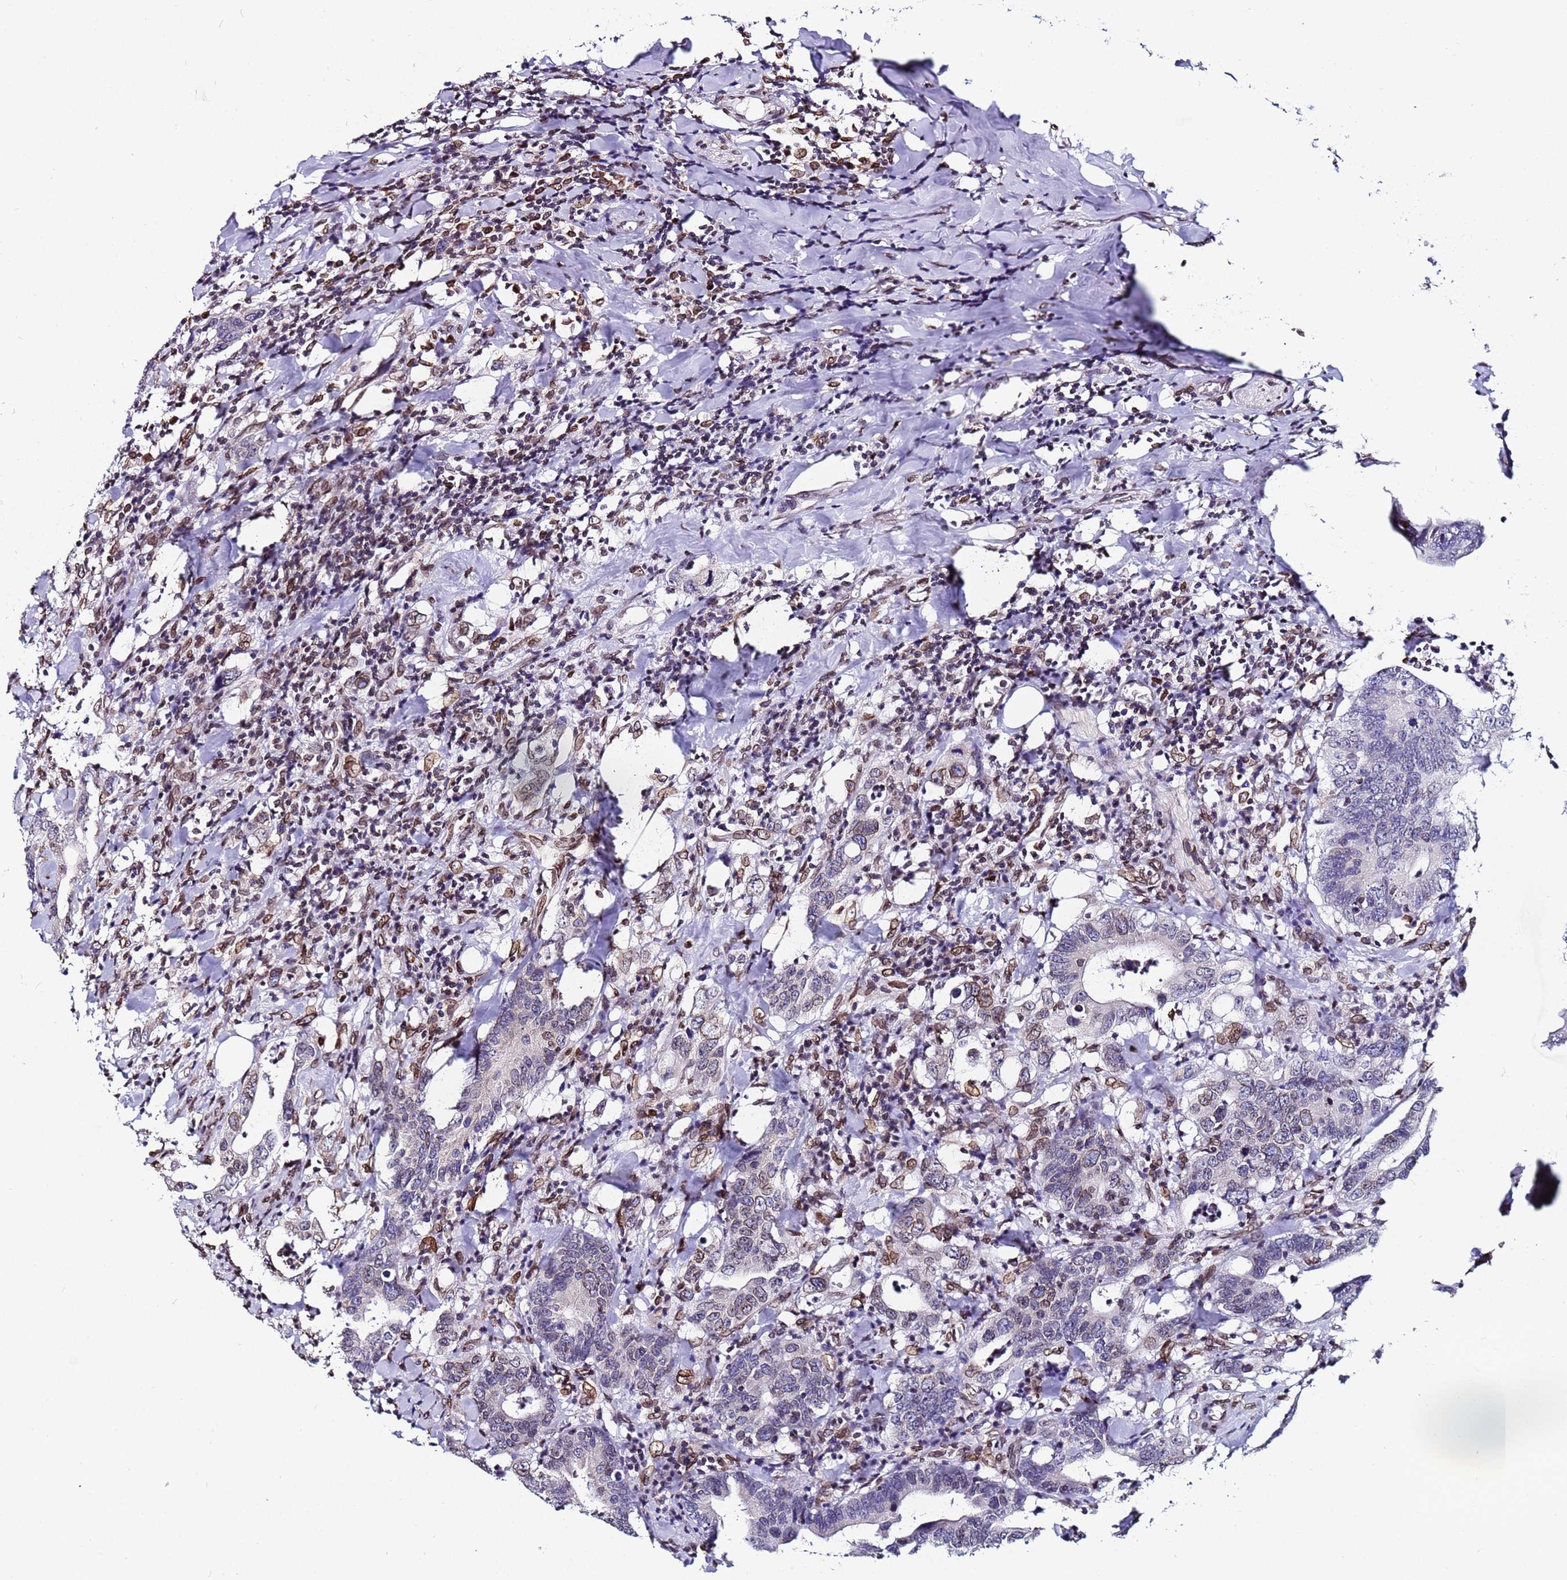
{"staining": {"intensity": "moderate", "quantity": "<25%", "location": "nuclear"}, "tissue": "colorectal cancer", "cell_type": "Tumor cells", "image_type": "cancer", "snomed": [{"axis": "morphology", "description": "Adenocarcinoma, NOS"}, {"axis": "topography", "description": "Colon"}], "caption": "Colorectal cancer stained with a brown dye shows moderate nuclear positive positivity in about <25% of tumor cells.", "gene": "TOR1AIP1", "patient": {"sex": "female", "age": 75}}